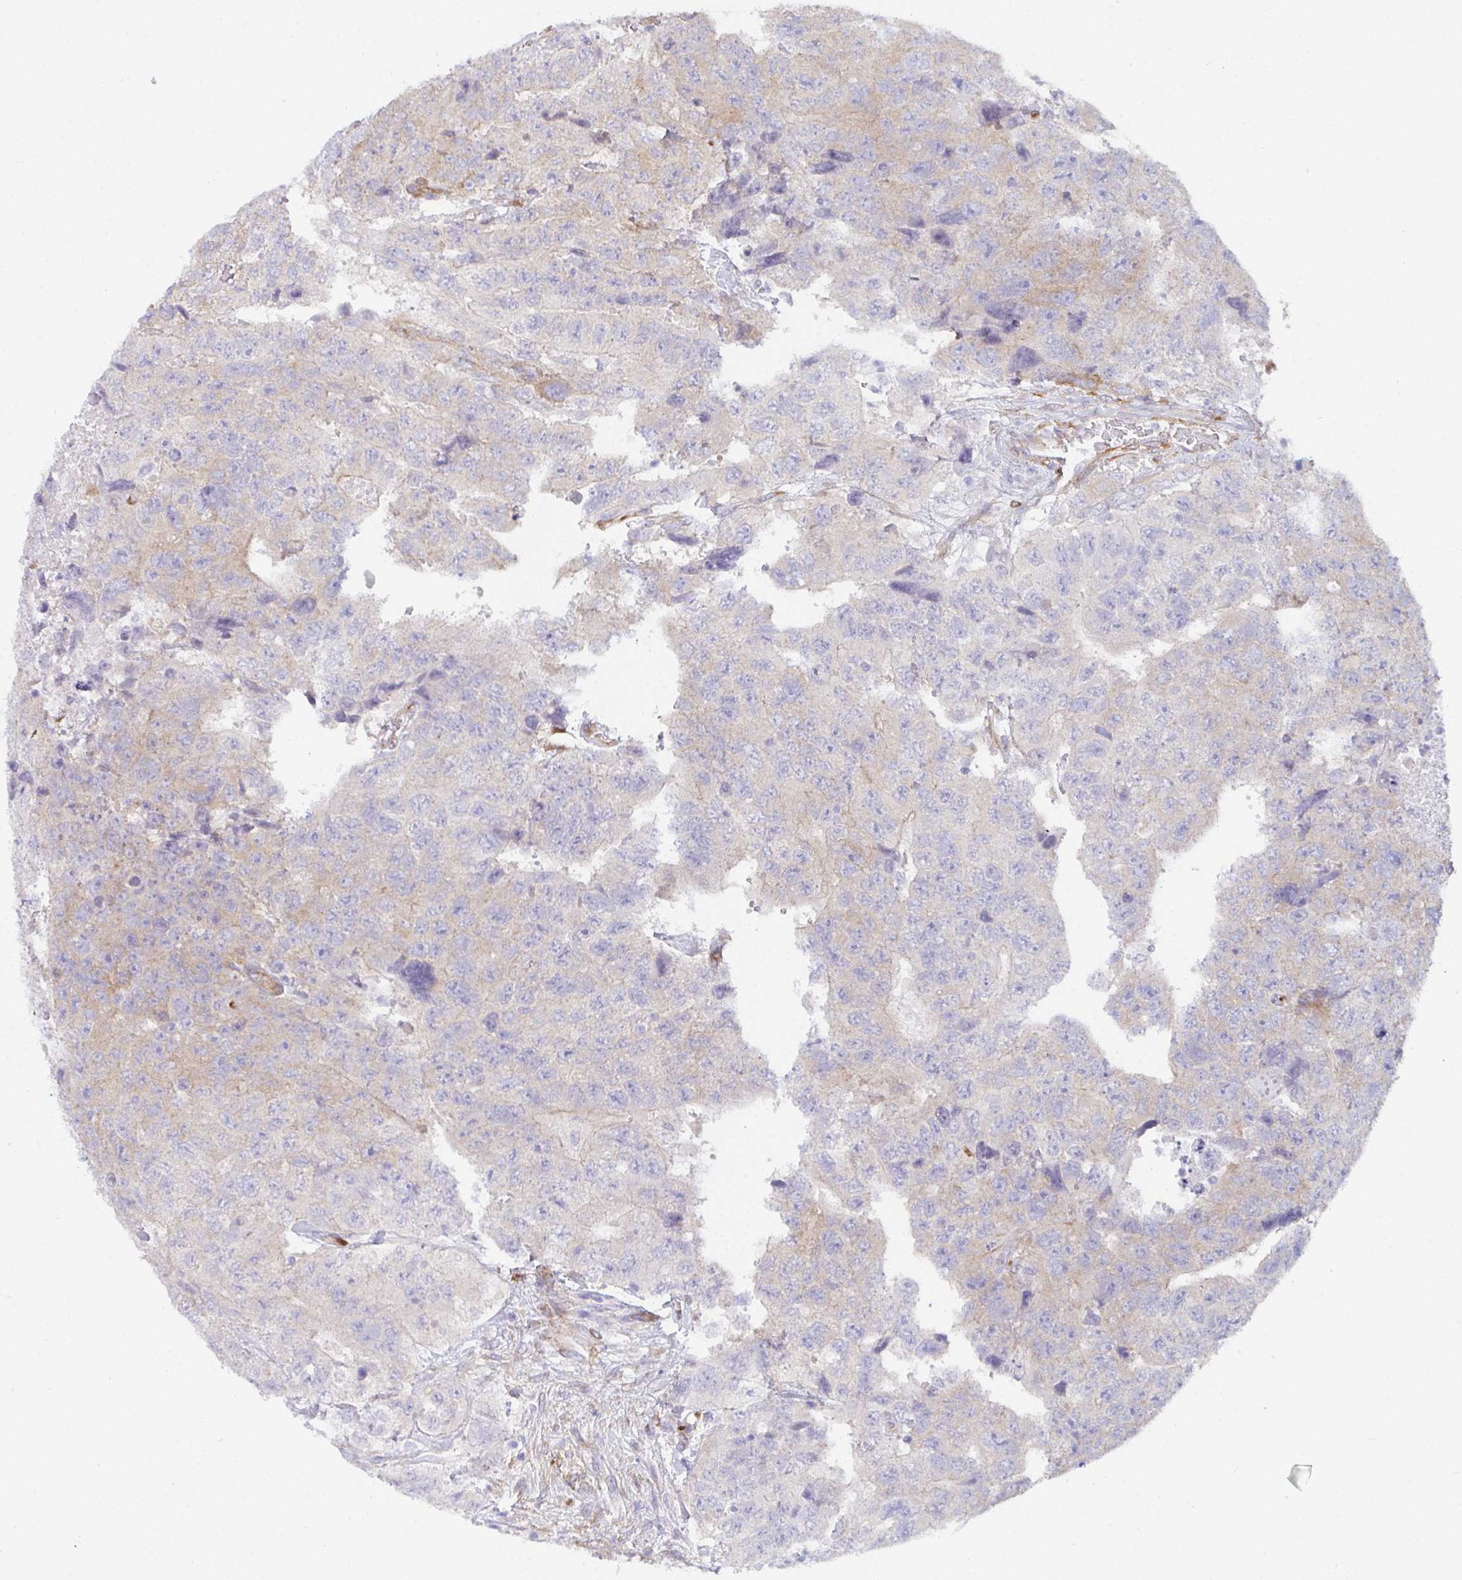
{"staining": {"intensity": "weak", "quantity": "25%-75%", "location": "cytoplasmic/membranous"}, "tissue": "testis cancer", "cell_type": "Tumor cells", "image_type": "cancer", "snomed": [{"axis": "morphology", "description": "Carcinoma, Embryonal, NOS"}, {"axis": "topography", "description": "Testis"}], "caption": "High-power microscopy captured an IHC histopathology image of embryonal carcinoma (testis), revealing weak cytoplasmic/membranous positivity in about 25%-75% of tumor cells.", "gene": "GAB1", "patient": {"sex": "male", "age": 24}}